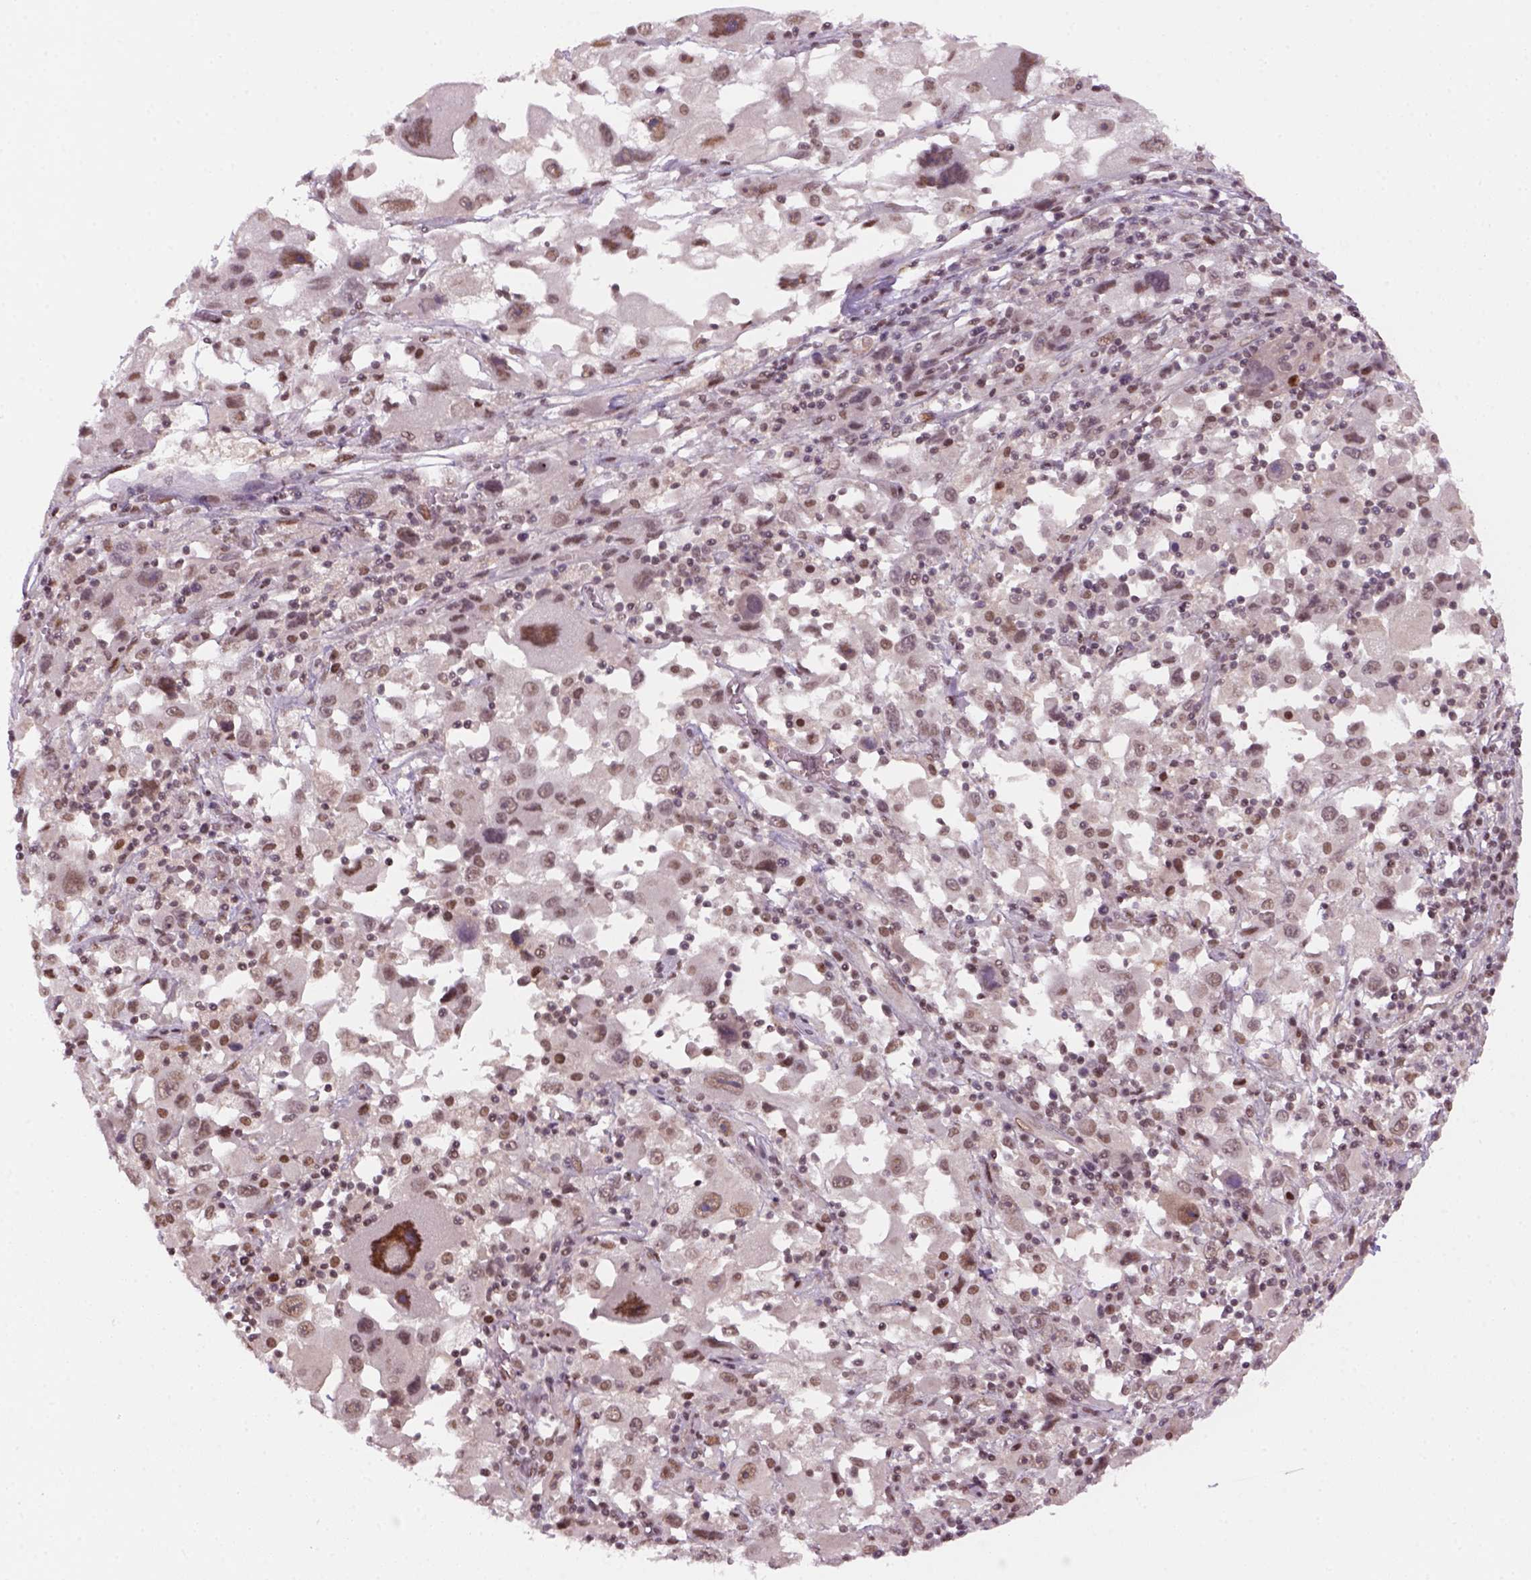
{"staining": {"intensity": "moderate", "quantity": ">75%", "location": "nuclear"}, "tissue": "melanoma", "cell_type": "Tumor cells", "image_type": "cancer", "snomed": [{"axis": "morphology", "description": "Malignant melanoma, Metastatic site"}, {"axis": "topography", "description": "Soft tissue"}], "caption": "An IHC image of neoplastic tissue is shown. Protein staining in brown highlights moderate nuclear positivity in malignant melanoma (metastatic site) within tumor cells. The staining is performed using DAB (3,3'-diaminobenzidine) brown chromogen to label protein expression. The nuclei are counter-stained blue using hematoxylin.", "gene": "GOT1", "patient": {"sex": "male", "age": 50}}